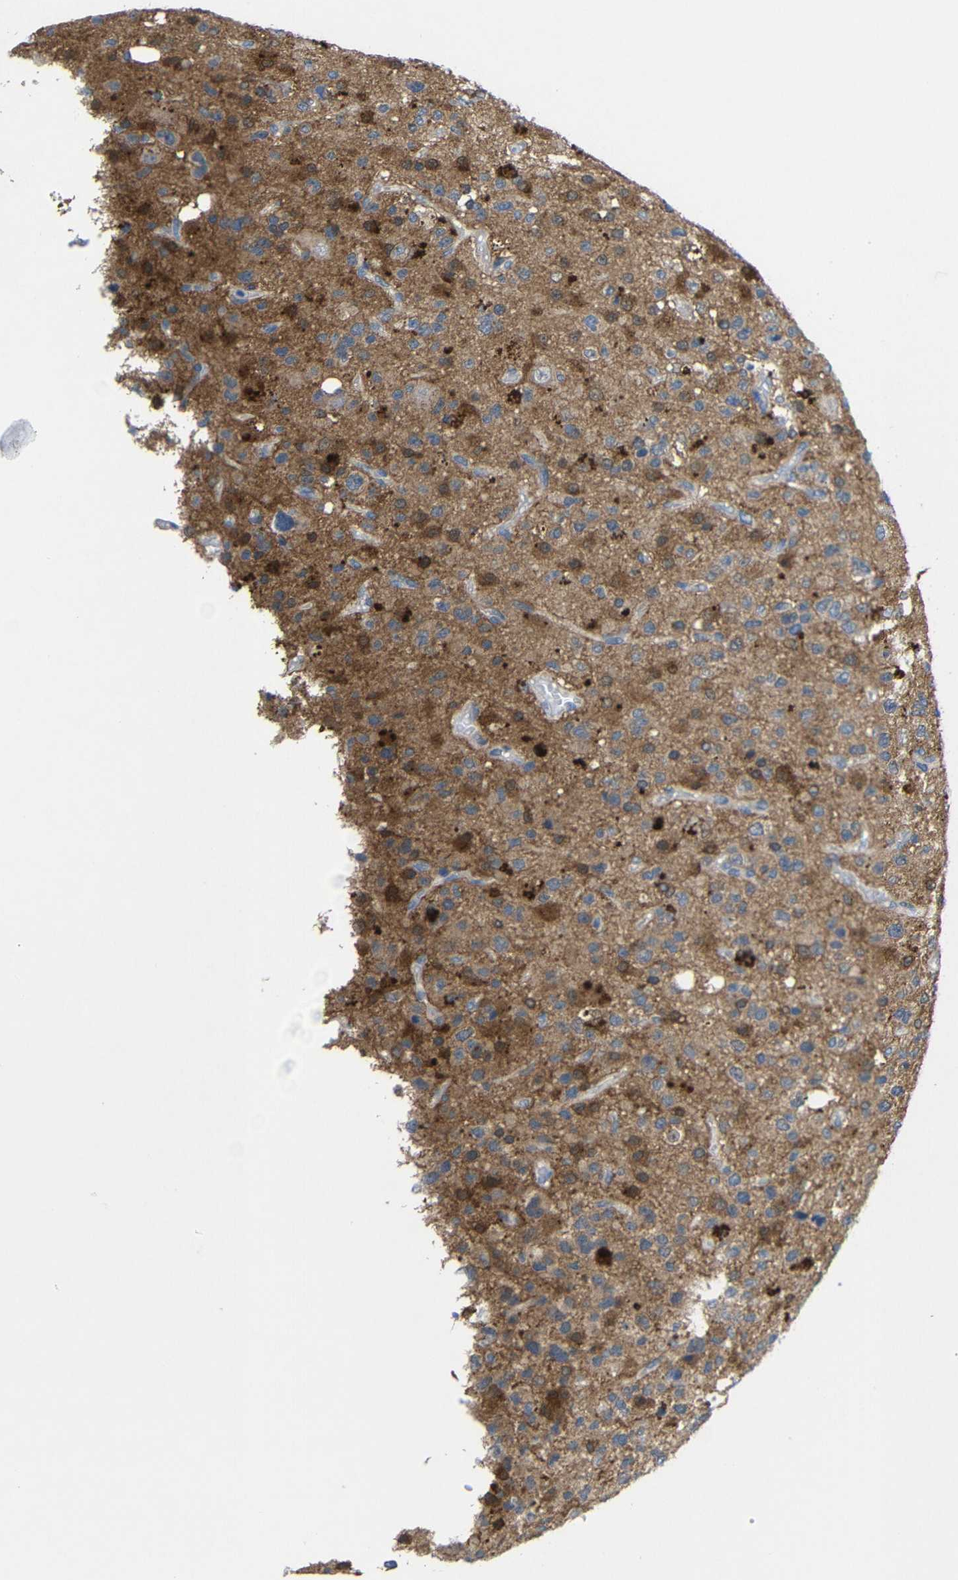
{"staining": {"intensity": "moderate", "quantity": ">75%", "location": "cytoplasmic/membranous"}, "tissue": "glioma", "cell_type": "Tumor cells", "image_type": "cancer", "snomed": [{"axis": "morphology", "description": "Glioma, malignant, High grade"}, {"axis": "topography", "description": "Brain"}], "caption": "Immunohistochemical staining of human glioma demonstrates medium levels of moderate cytoplasmic/membranous expression in about >75% of tumor cells.", "gene": "PEBP1", "patient": {"sex": "male", "age": 47}}